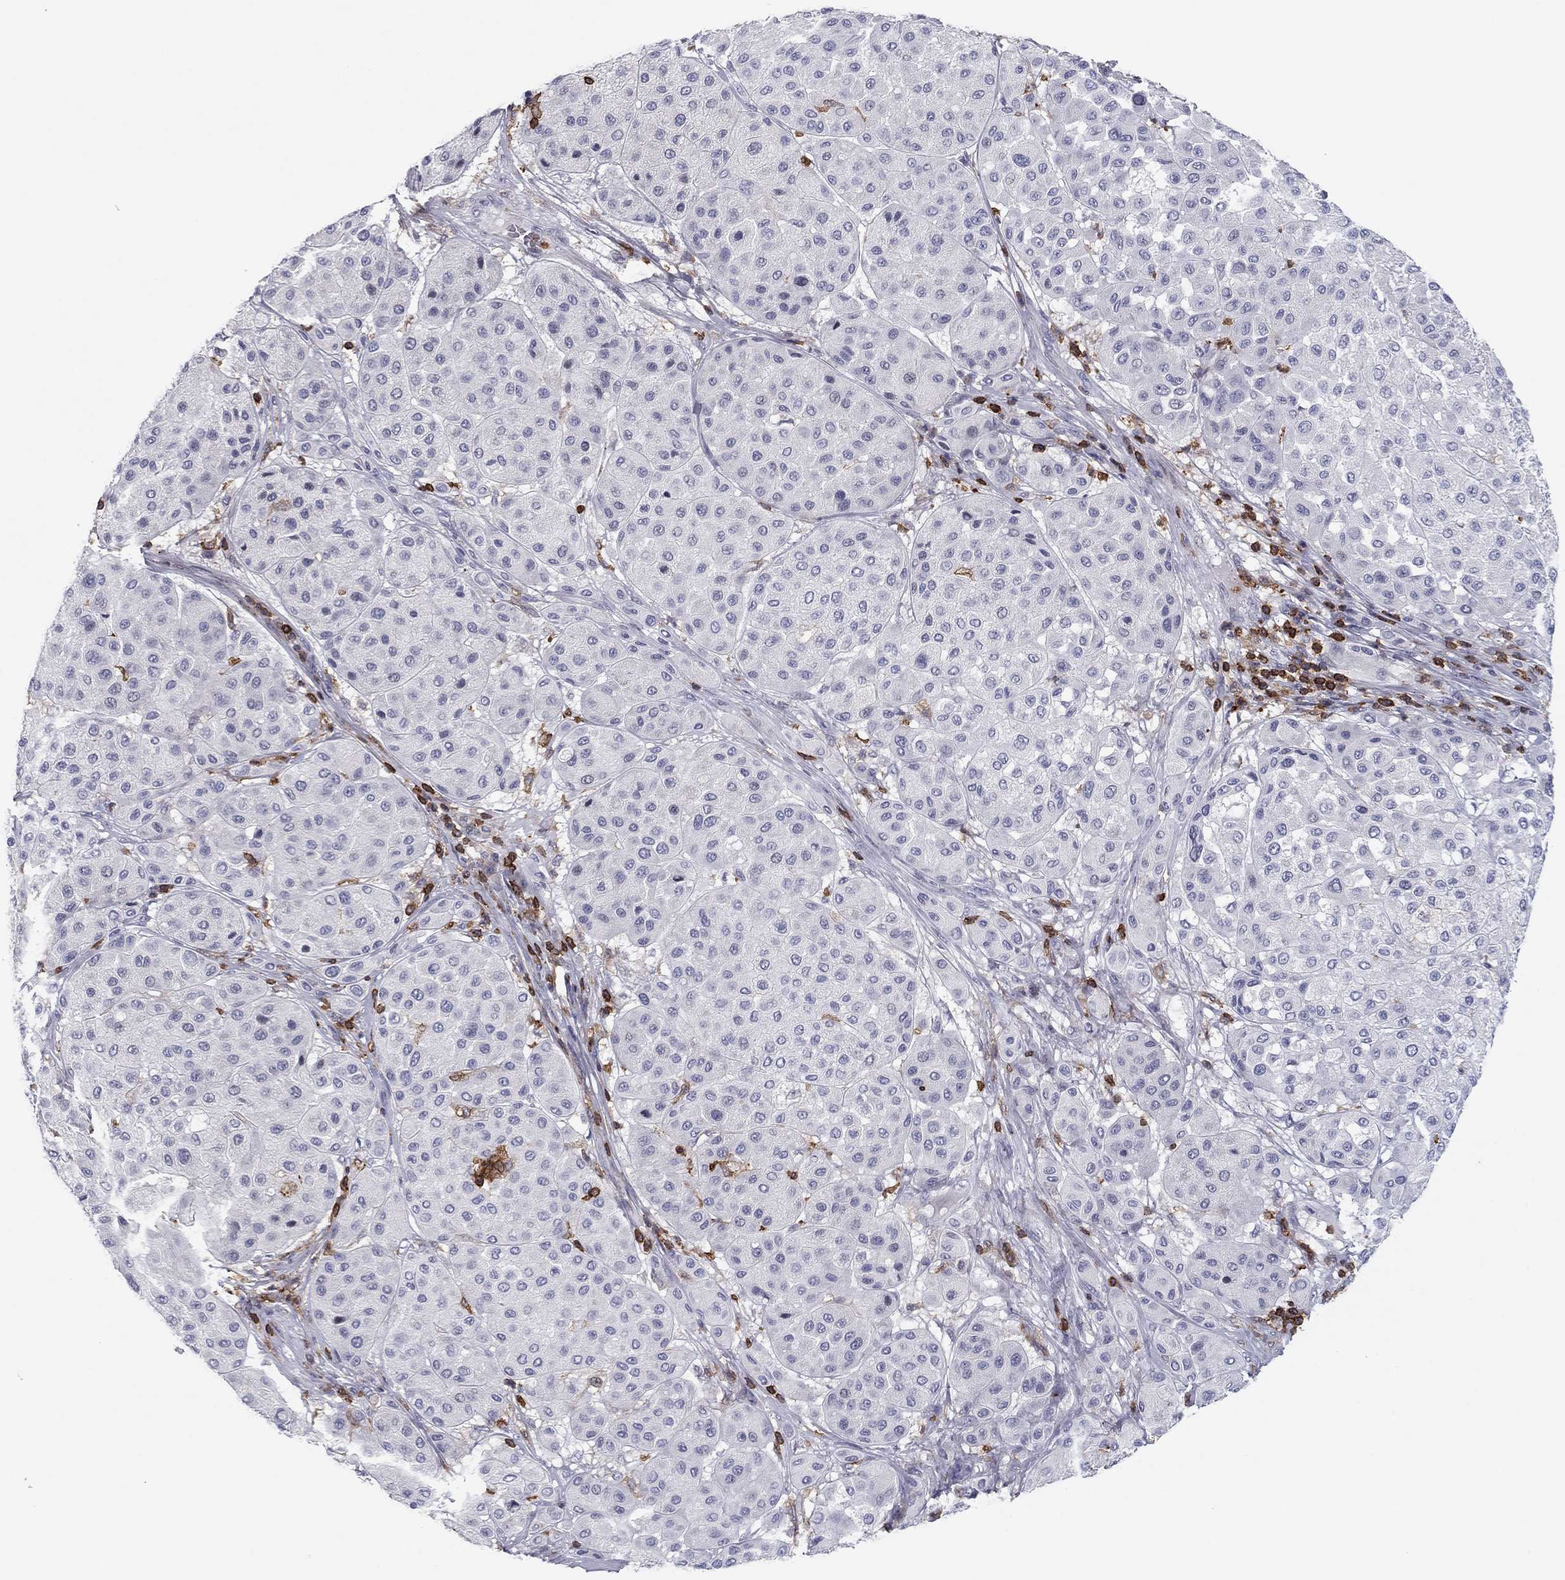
{"staining": {"intensity": "negative", "quantity": "none", "location": "none"}, "tissue": "melanoma", "cell_type": "Tumor cells", "image_type": "cancer", "snomed": [{"axis": "morphology", "description": "Malignant melanoma, Metastatic site"}, {"axis": "topography", "description": "Smooth muscle"}], "caption": "Tumor cells are negative for brown protein staining in malignant melanoma (metastatic site).", "gene": "ARHGAP27", "patient": {"sex": "male", "age": 41}}